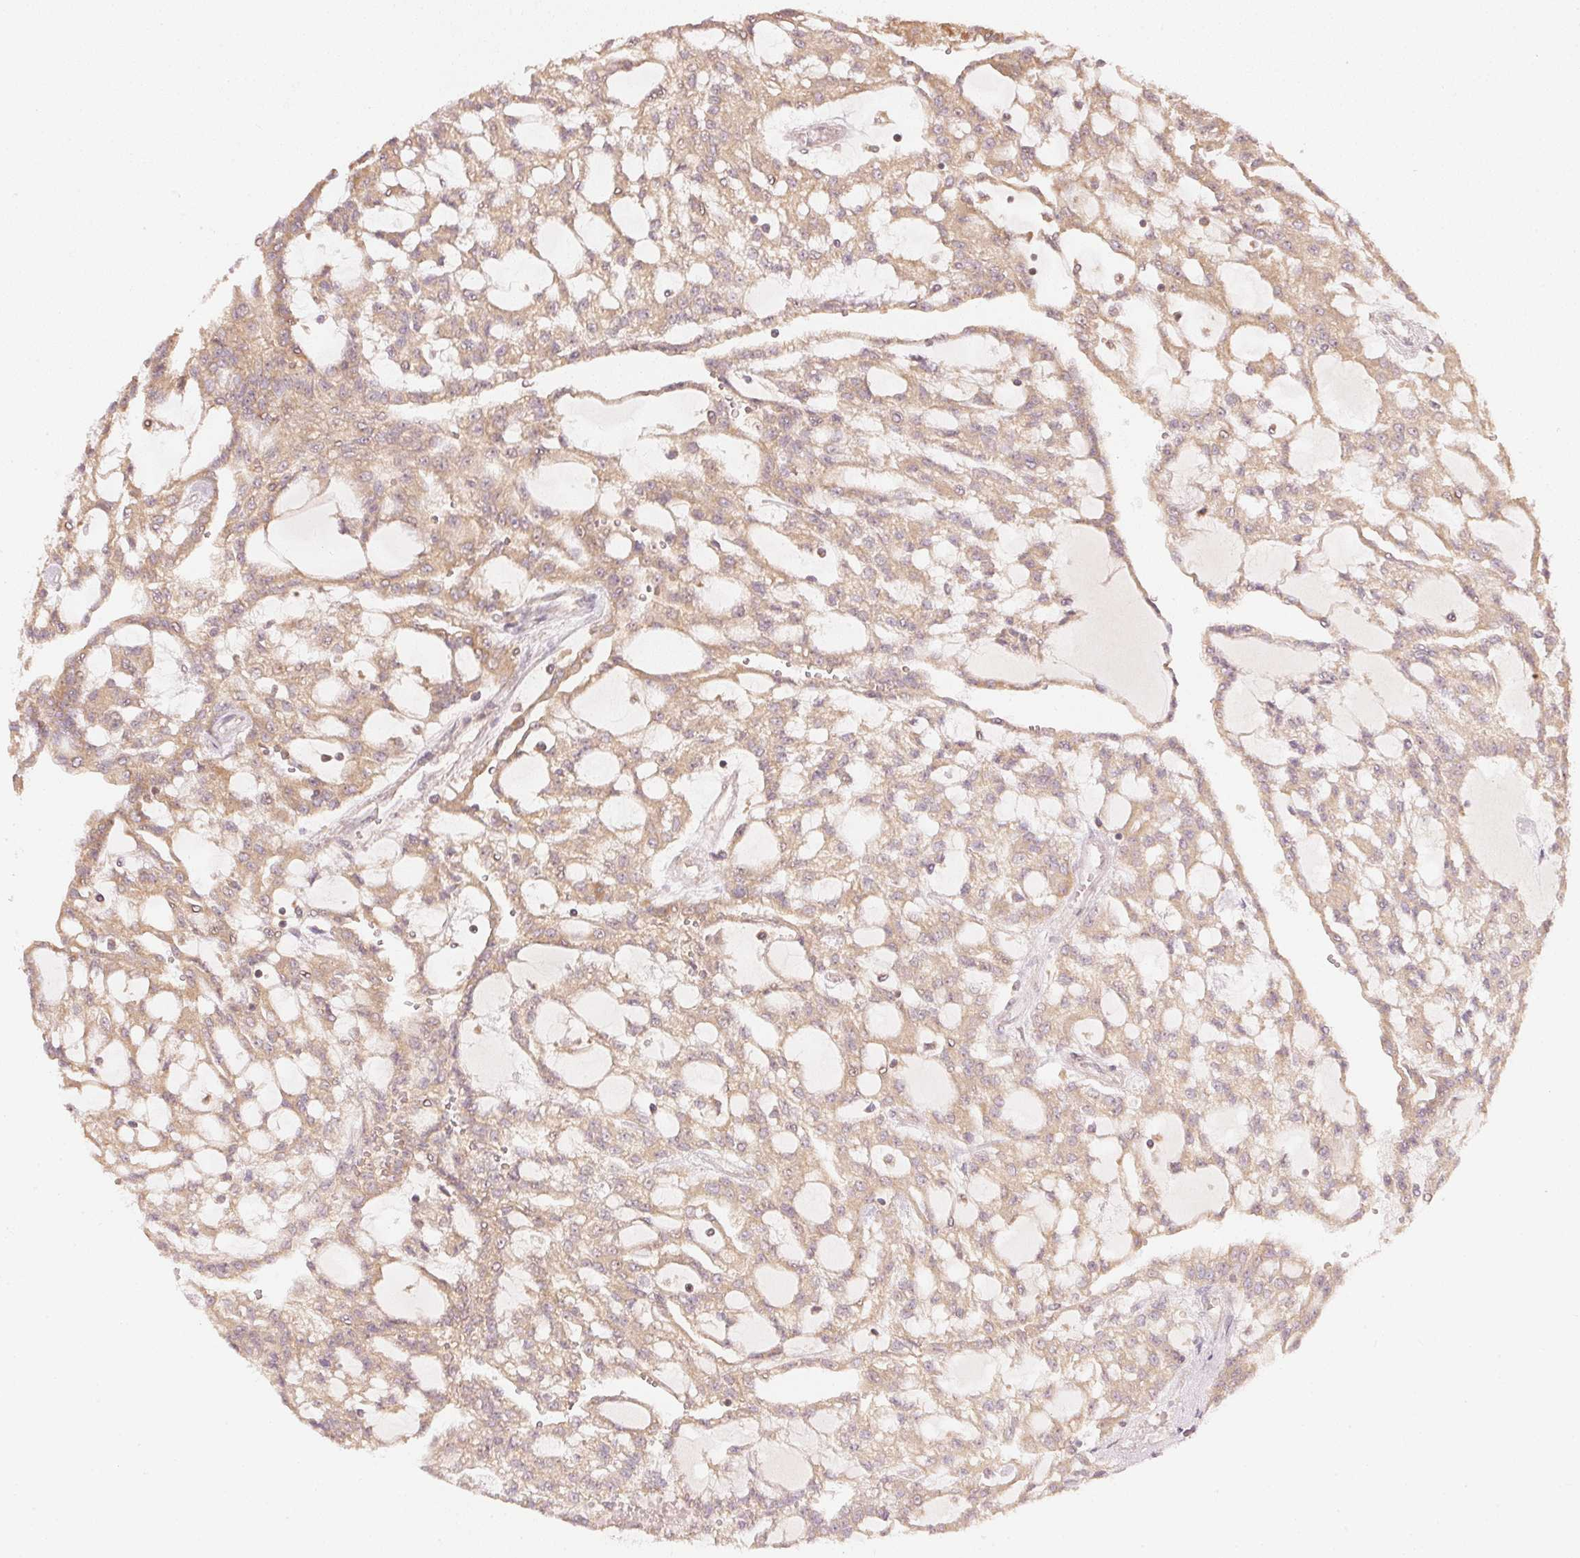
{"staining": {"intensity": "weak", "quantity": ">75%", "location": "cytoplasmic/membranous"}, "tissue": "renal cancer", "cell_type": "Tumor cells", "image_type": "cancer", "snomed": [{"axis": "morphology", "description": "Adenocarcinoma, NOS"}, {"axis": "topography", "description": "Kidney"}], "caption": "Renal cancer stained with a protein marker displays weak staining in tumor cells.", "gene": "WDR54", "patient": {"sex": "male", "age": 63}}